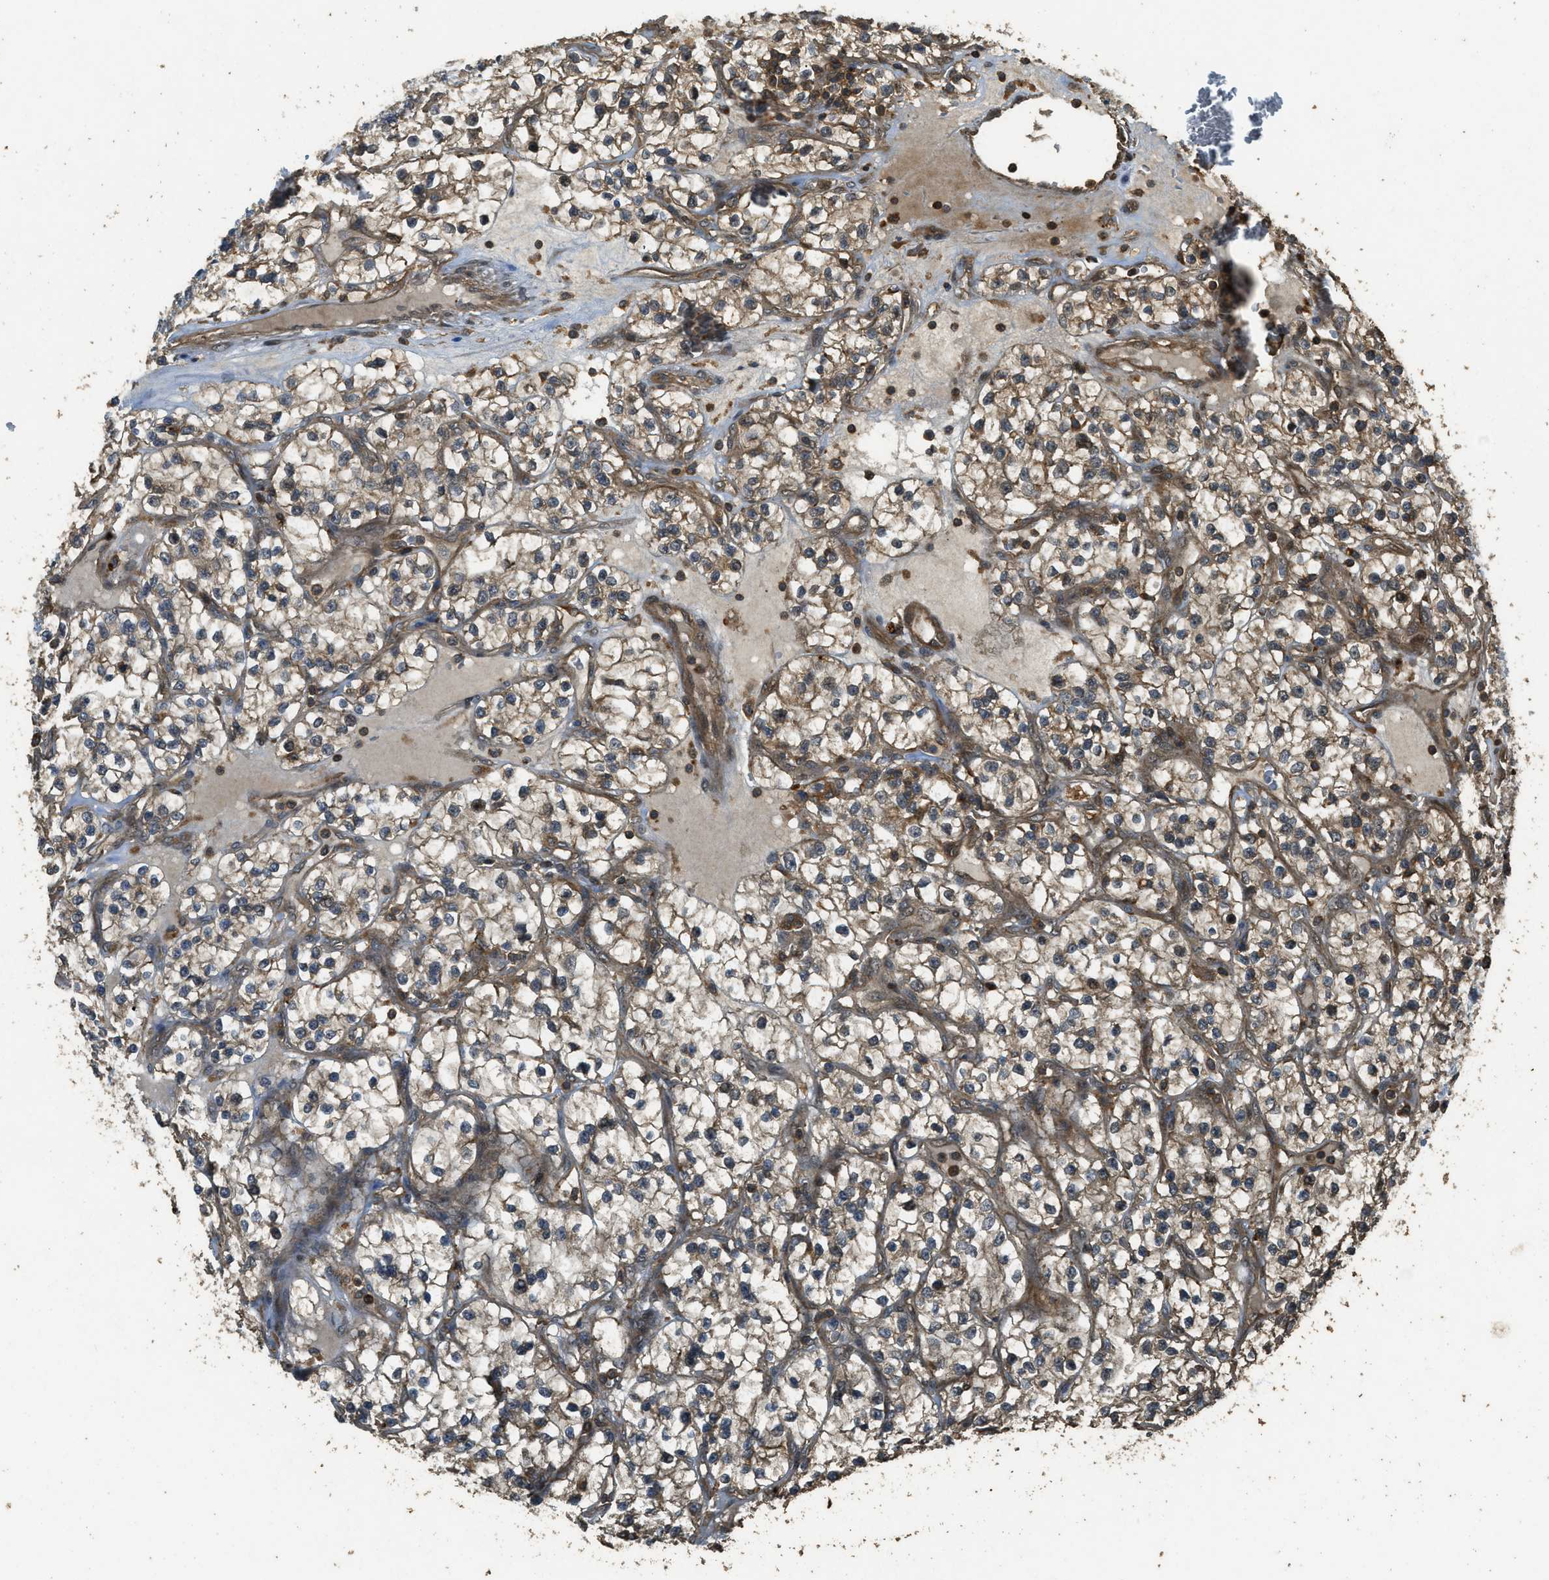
{"staining": {"intensity": "weak", "quantity": "25%-75%", "location": "cytoplasmic/membranous"}, "tissue": "renal cancer", "cell_type": "Tumor cells", "image_type": "cancer", "snomed": [{"axis": "morphology", "description": "Adenocarcinoma, NOS"}, {"axis": "topography", "description": "Kidney"}], "caption": "An image of renal cancer (adenocarcinoma) stained for a protein demonstrates weak cytoplasmic/membranous brown staining in tumor cells.", "gene": "PPP6R3", "patient": {"sex": "female", "age": 57}}